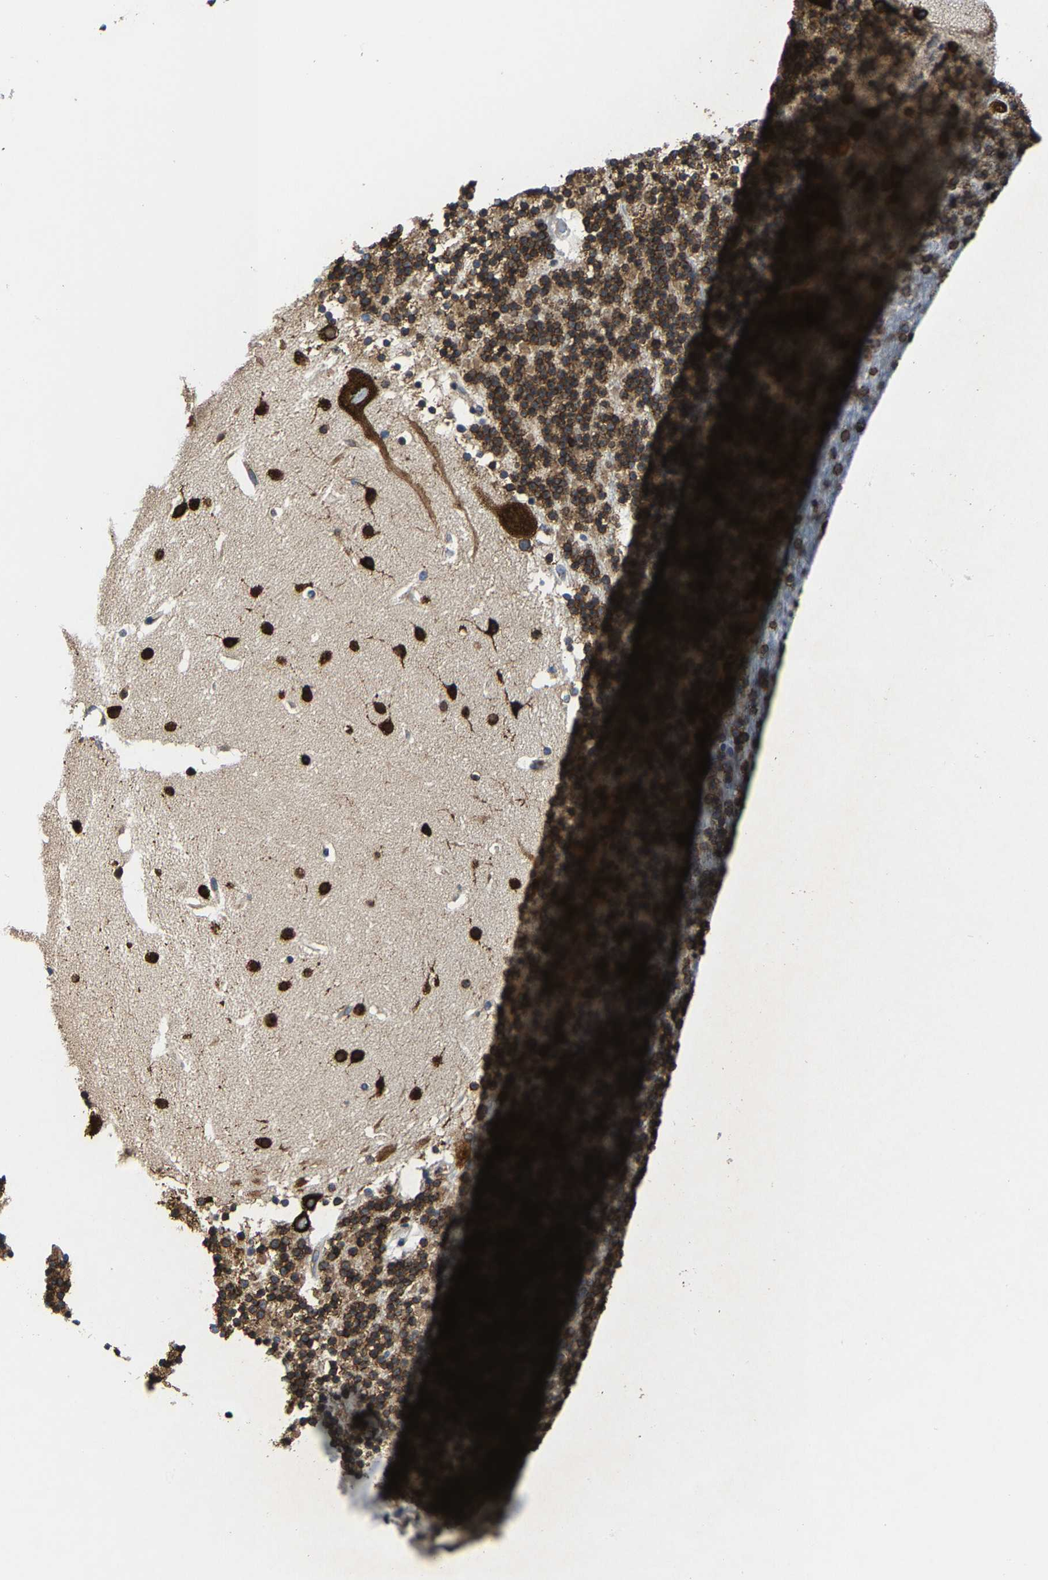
{"staining": {"intensity": "strong", "quantity": ">75%", "location": "cytoplasmic/membranous"}, "tissue": "cerebellum", "cell_type": "Cells in granular layer", "image_type": "normal", "snomed": [{"axis": "morphology", "description": "Normal tissue, NOS"}, {"axis": "topography", "description": "Cerebellum"}], "caption": "A high-resolution image shows immunohistochemistry (IHC) staining of unremarkable cerebellum, which displays strong cytoplasmic/membranous staining in about >75% of cells in granular layer.", "gene": "G3BP2", "patient": {"sex": "male", "age": 57}}